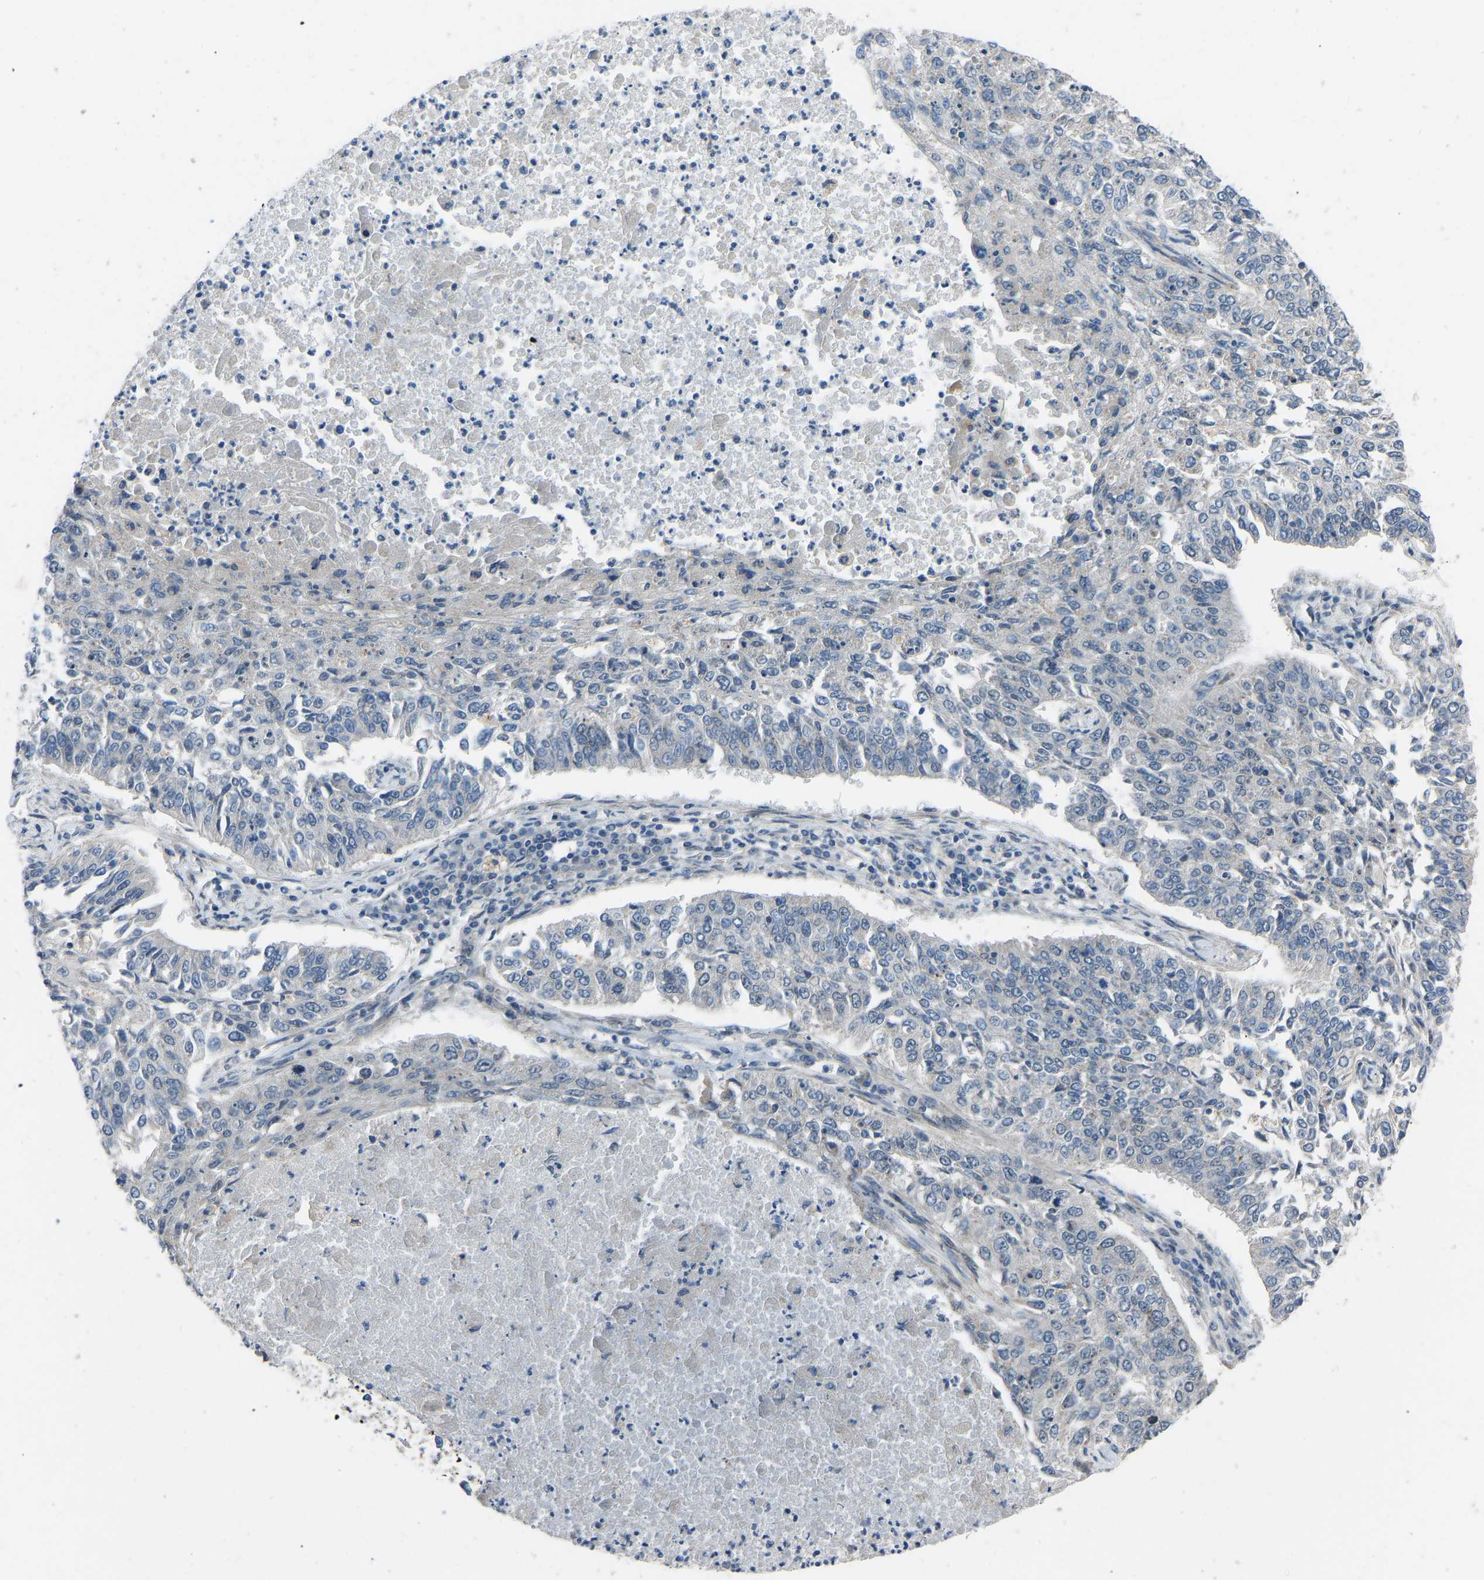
{"staining": {"intensity": "negative", "quantity": "none", "location": "none"}, "tissue": "lung cancer", "cell_type": "Tumor cells", "image_type": "cancer", "snomed": [{"axis": "morphology", "description": "Normal tissue, NOS"}, {"axis": "morphology", "description": "Squamous cell carcinoma, NOS"}, {"axis": "topography", "description": "Cartilage tissue"}, {"axis": "topography", "description": "Bronchus"}, {"axis": "topography", "description": "Lung"}], "caption": "Human lung cancer (squamous cell carcinoma) stained for a protein using immunohistochemistry (IHC) shows no staining in tumor cells.", "gene": "CDK2AP1", "patient": {"sex": "female", "age": 49}}